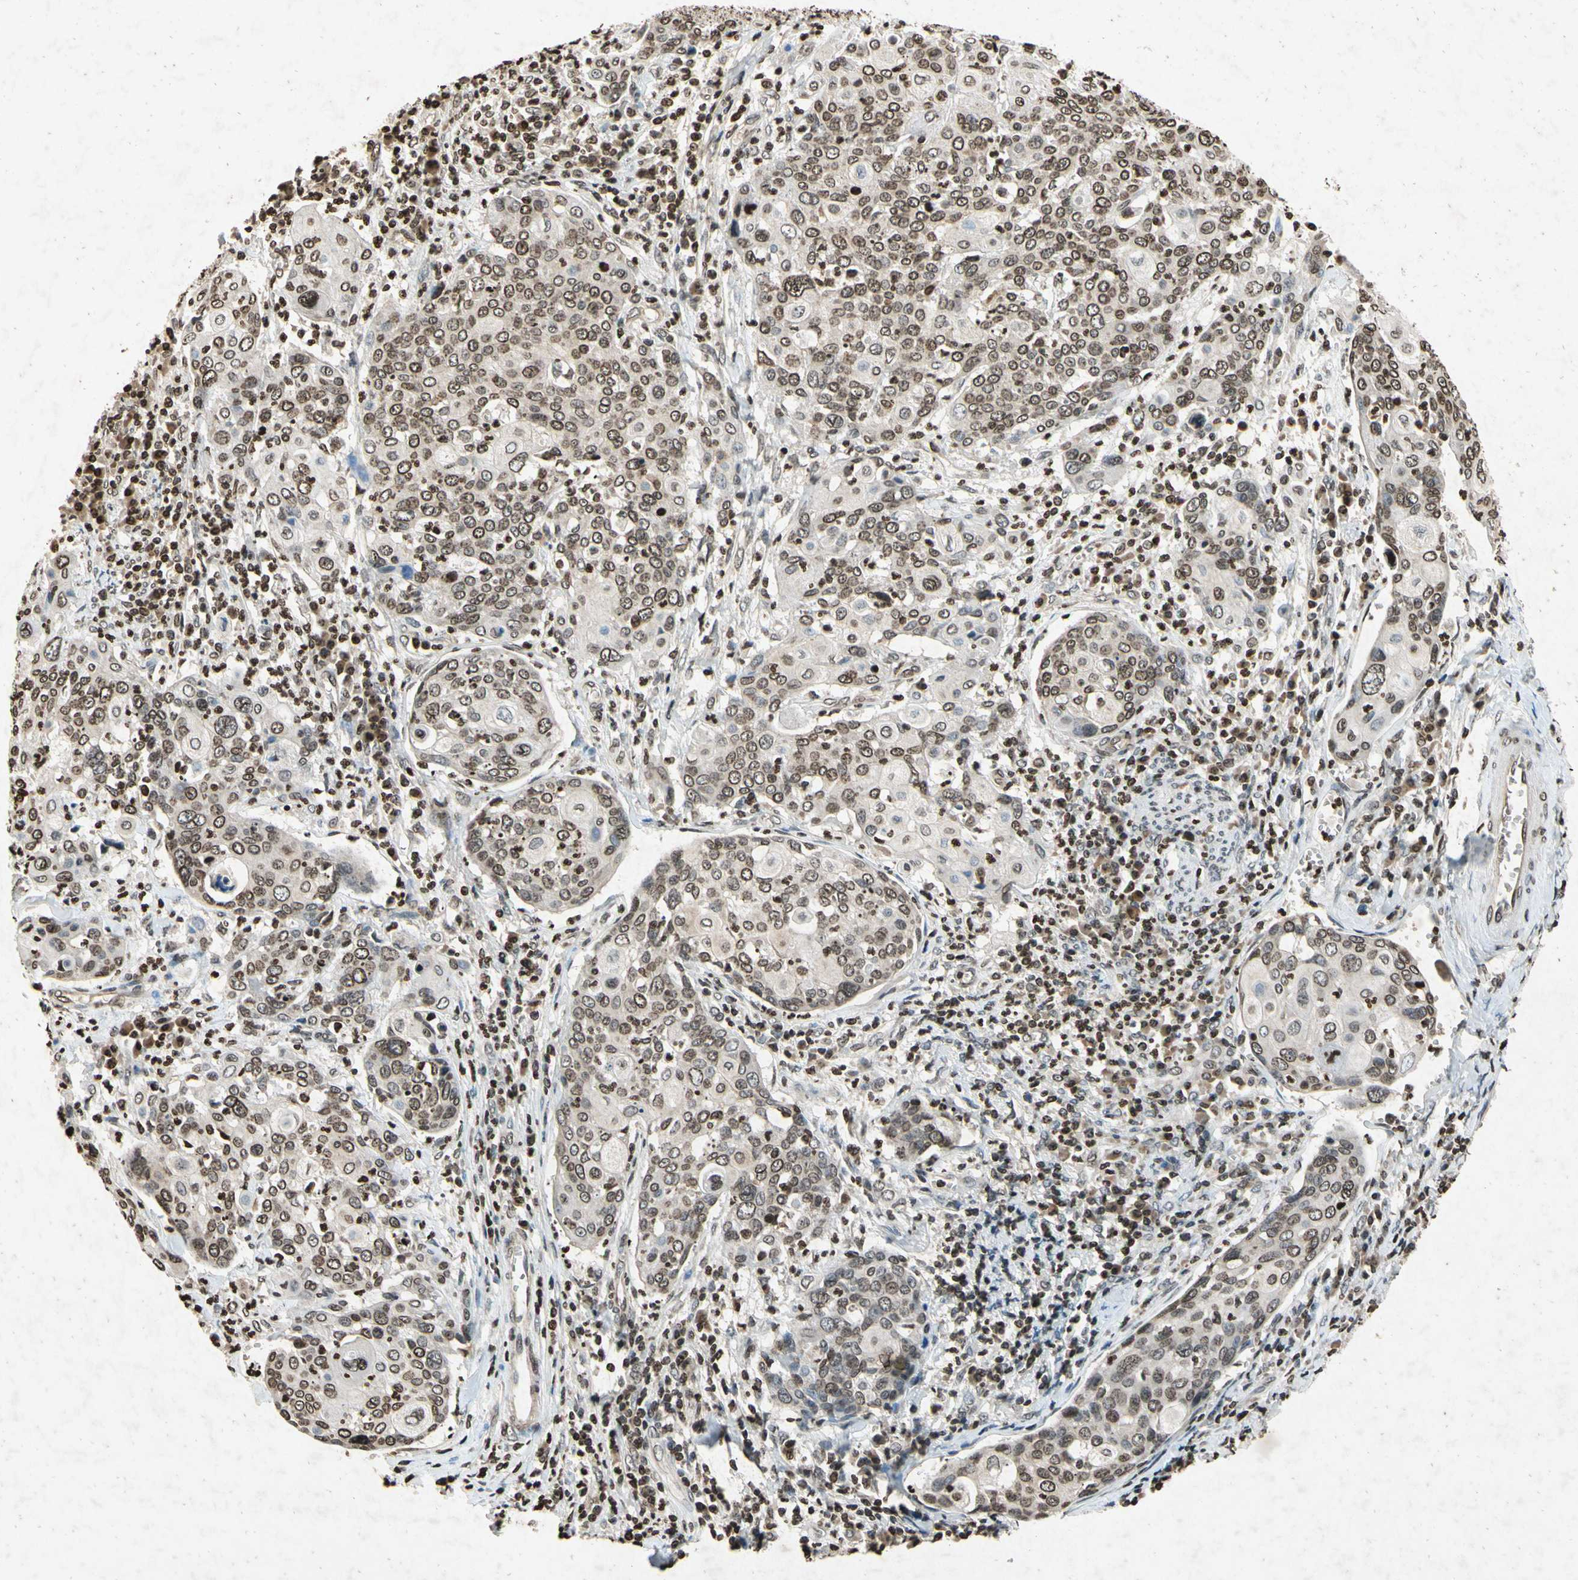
{"staining": {"intensity": "weak", "quantity": "25%-75%", "location": "nuclear"}, "tissue": "cervical cancer", "cell_type": "Tumor cells", "image_type": "cancer", "snomed": [{"axis": "morphology", "description": "Squamous cell carcinoma, NOS"}, {"axis": "topography", "description": "Cervix"}], "caption": "Squamous cell carcinoma (cervical) was stained to show a protein in brown. There is low levels of weak nuclear staining in approximately 25%-75% of tumor cells. (DAB IHC with brightfield microscopy, high magnification).", "gene": "HOXB3", "patient": {"sex": "female", "age": 40}}